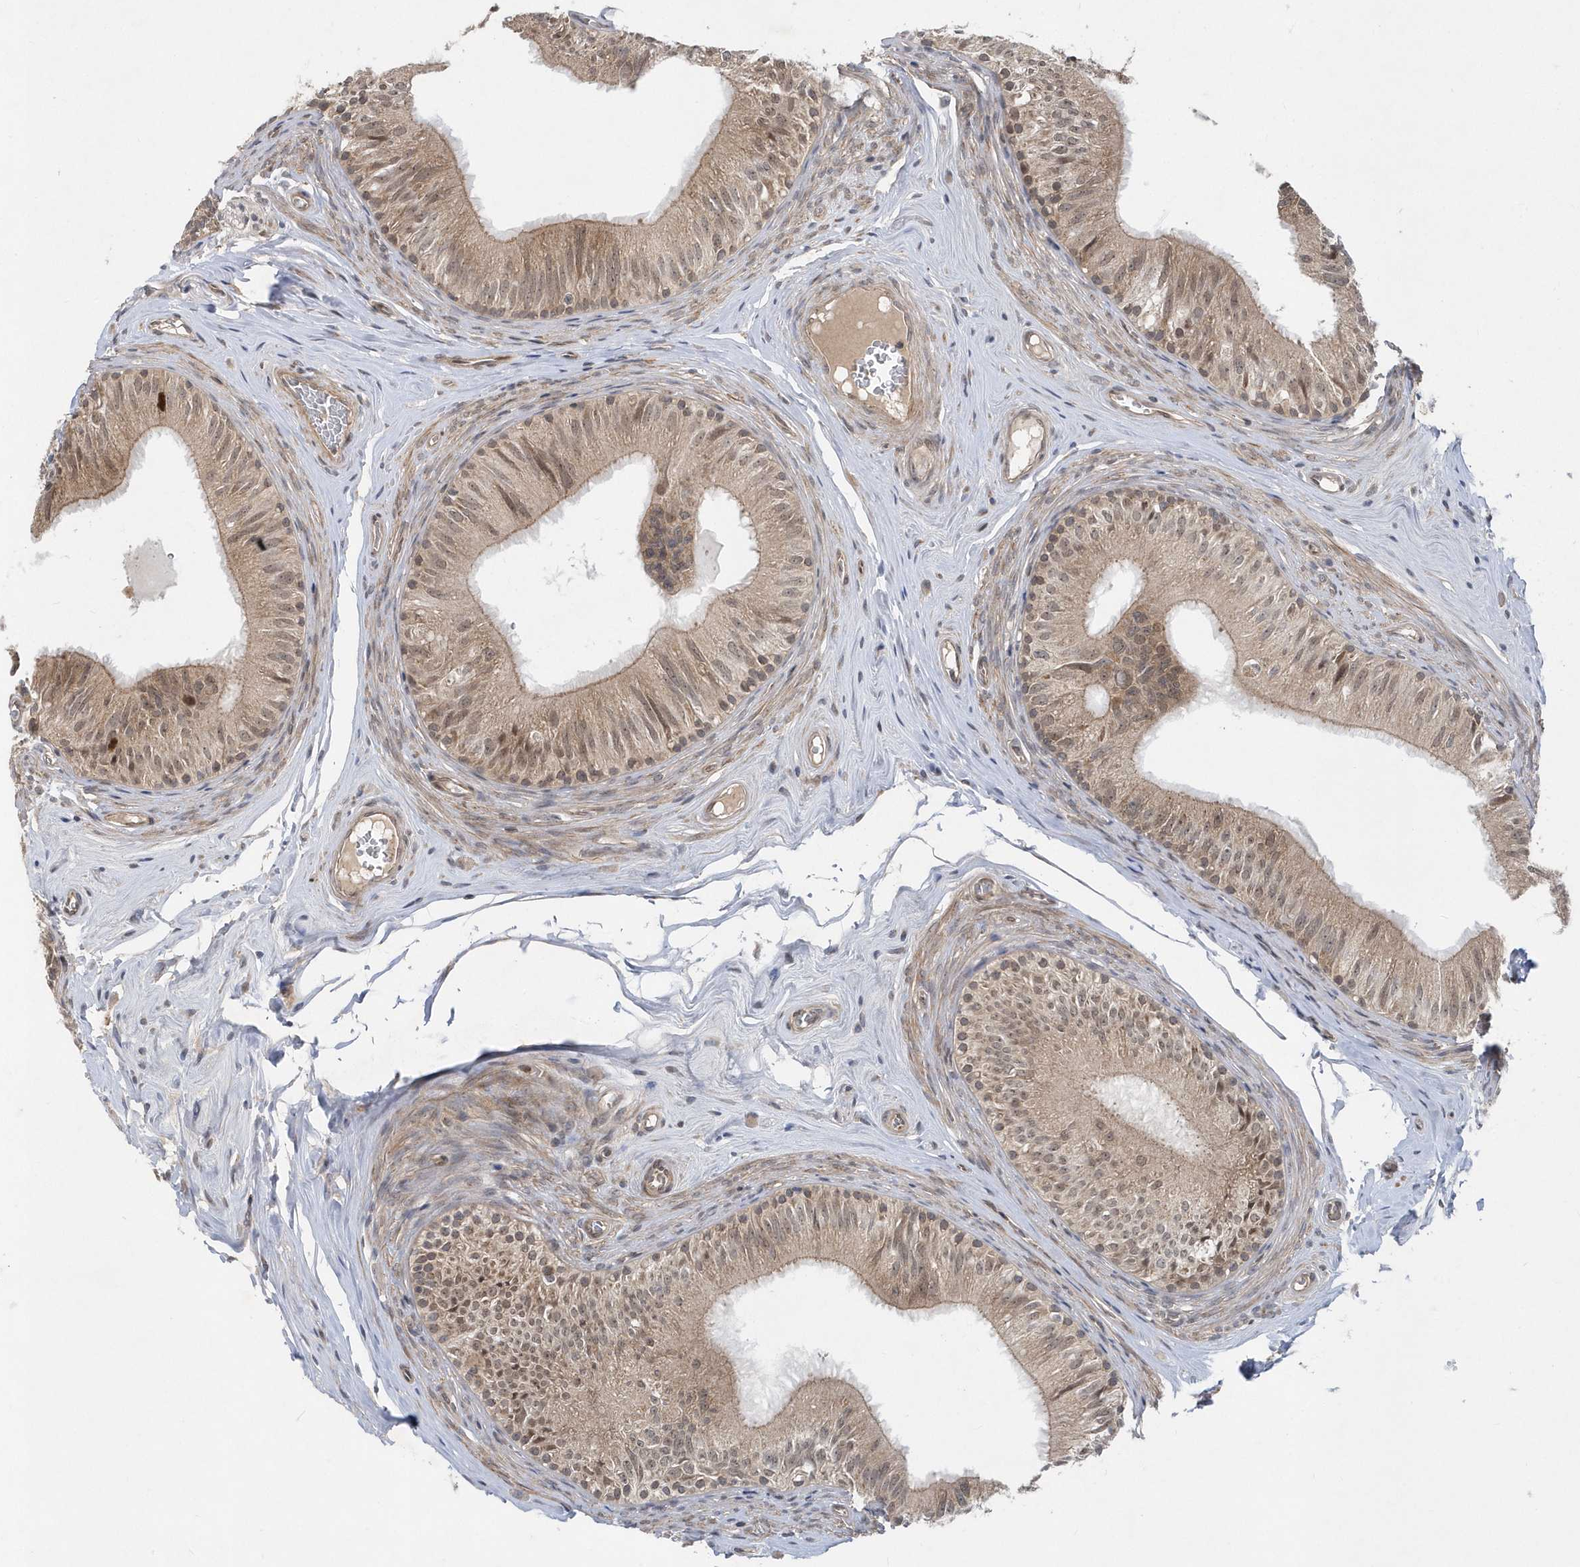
{"staining": {"intensity": "moderate", "quantity": ">75%", "location": "cytoplasmic/membranous,nuclear"}, "tissue": "epididymis", "cell_type": "Glandular cells", "image_type": "normal", "snomed": [{"axis": "morphology", "description": "Normal tissue, NOS"}, {"axis": "topography", "description": "Epididymis"}], "caption": "Brown immunohistochemical staining in normal epididymis reveals moderate cytoplasmic/membranous,nuclear staining in approximately >75% of glandular cells. Immunohistochemistry (ihc) stains the protein in brown and the nuclei are stained blue.", "gene": "MXI1", "patient": {"sex": "male", "age": 46}}